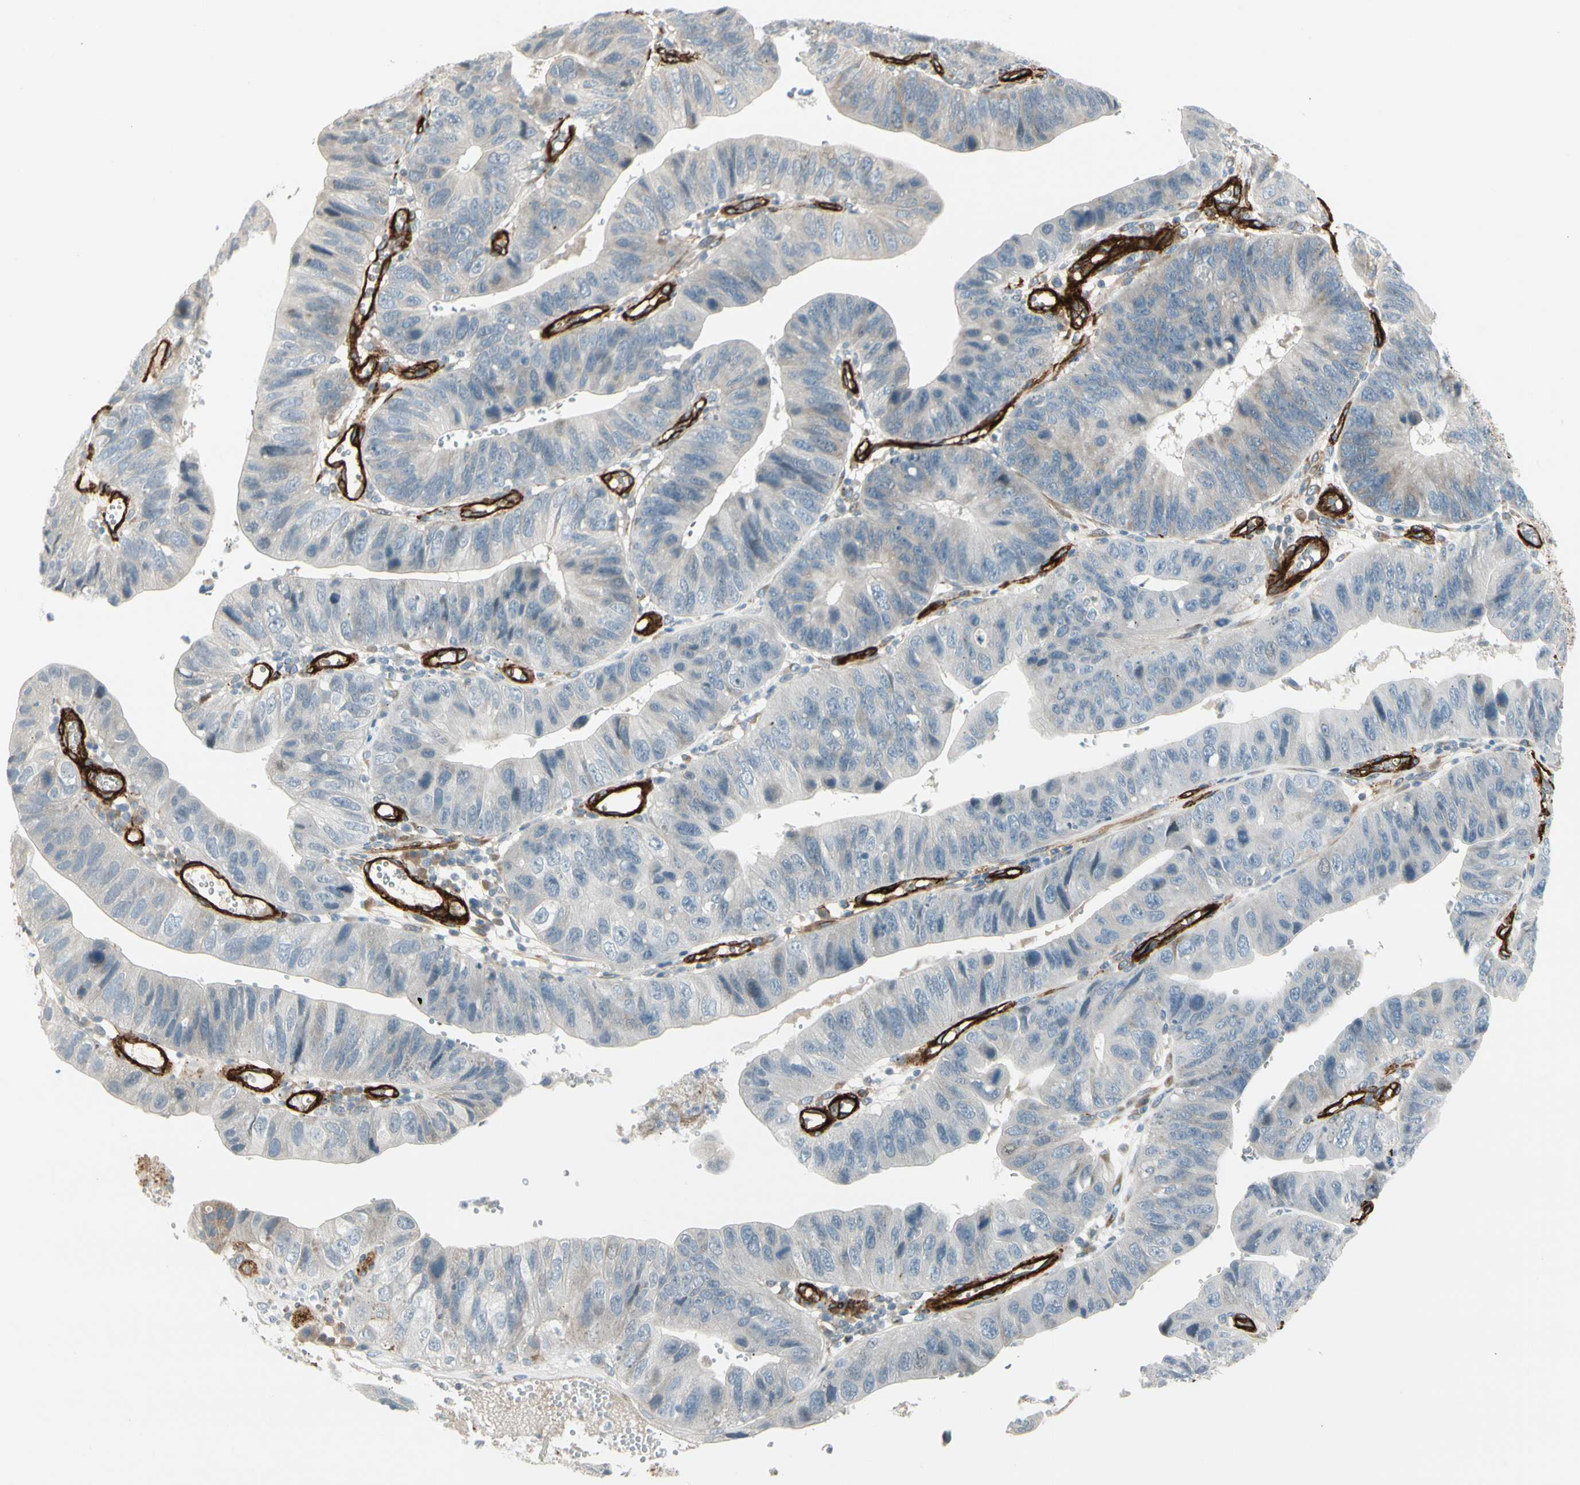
{"staining": {"intensity": "negative", "quantity": "none", "location": "none"}, "tissue": "stomach cancer", "cell_type": "Tumor cells", "image_type": "cancer", "snomed": [{"axis": "morphology", "description": "Adenocarcinoma, NOS"}, {"axis": "topography", "description": "Stomach"}], "caption": "An image of stomach adenocarcinoma stained for a protein exhibits no brown staining in tumor cells.", "gene": "MCAM", "patient": {"sex": "male", "age": 59}}